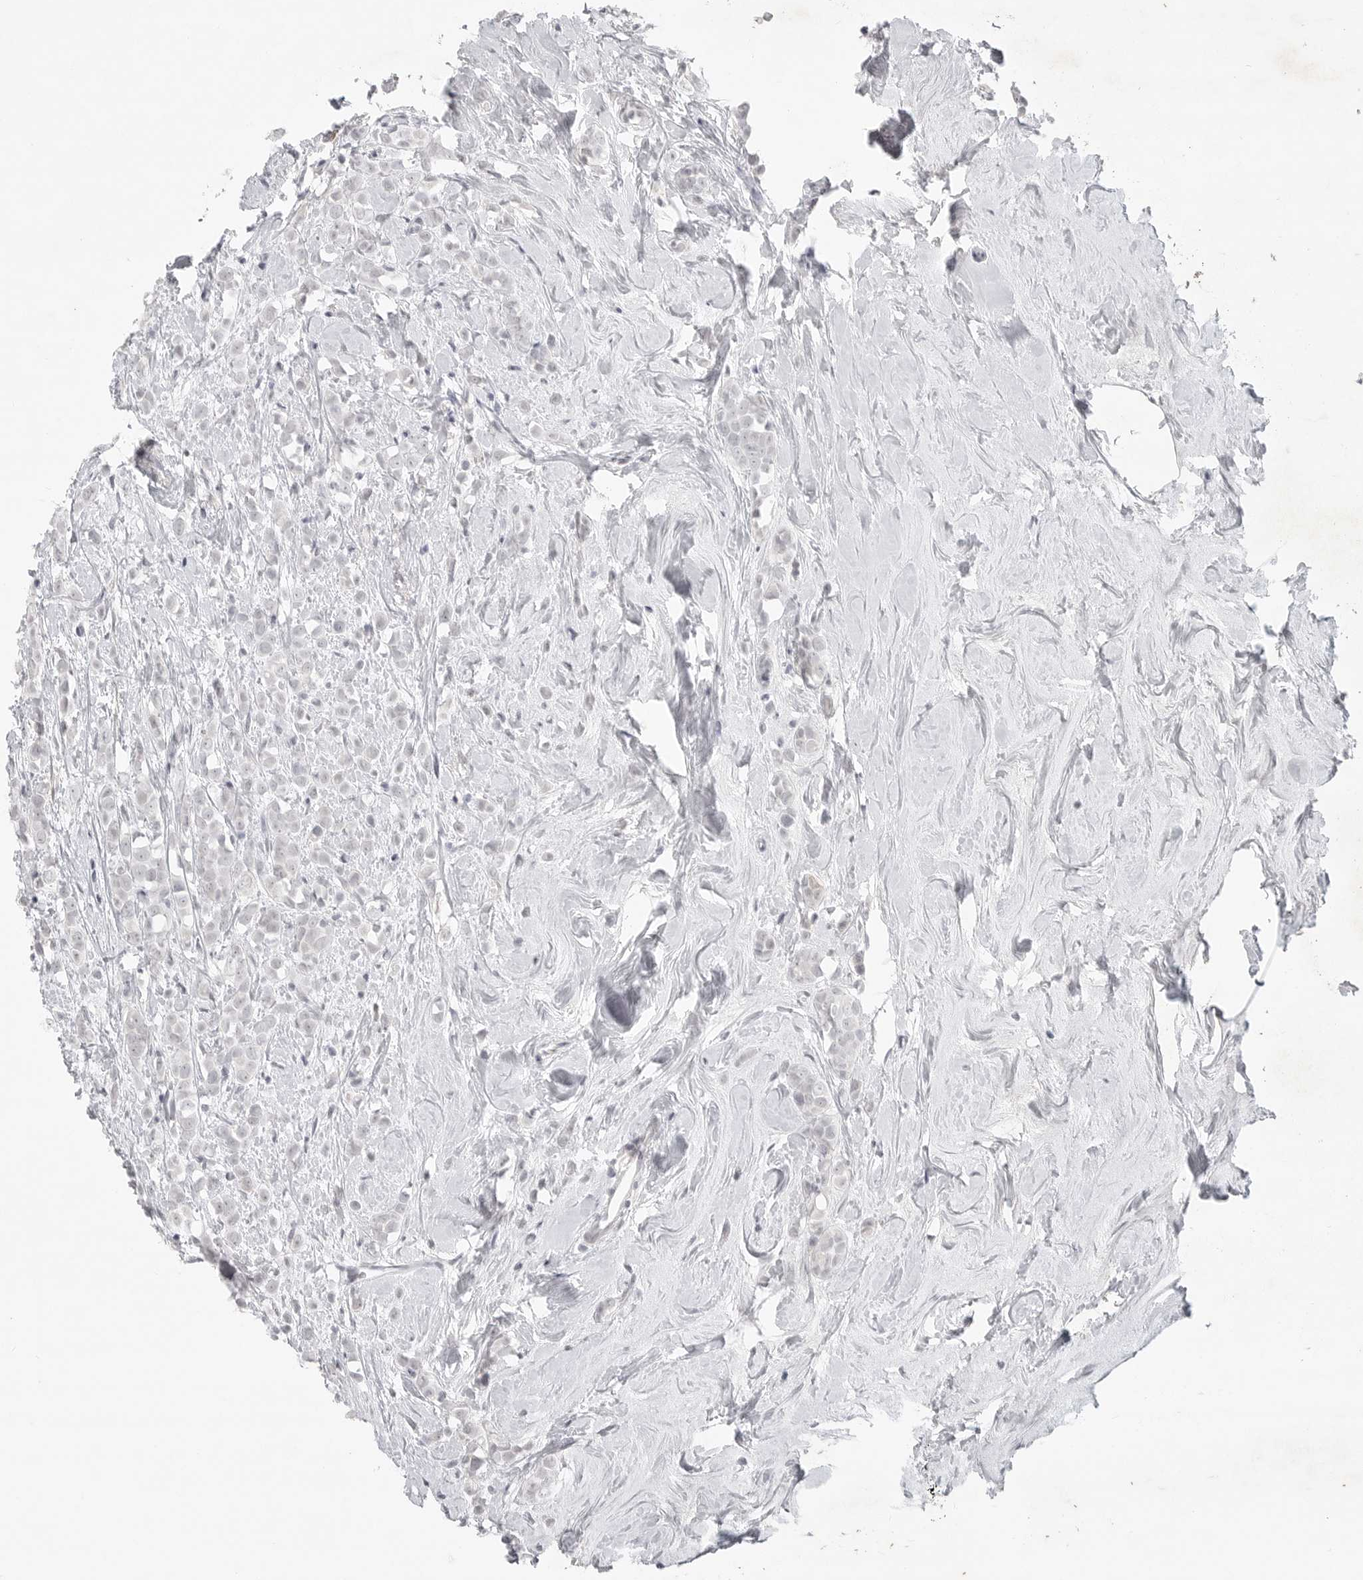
{"staining": {"intensity": "negative", "quantity": "none", "location": "none"}, "tissue": "breast cancer", "cell_type": "Tumor cells", "image_type": "cancer", "snomed": [{"axis": "morphology", "description": "Lobular carcinoma"}, {"axis": "topography", "description": "Breast"}], "caption": "Immunohistochemistry histopathology image of neoplastic tissue: human breast cancer stained with DAB reveals no significant protein positivity in tumor cells. (DAB (3,3'-diaminobenzidine) immunohistochemistry (IHC), high magnification).", "gene": "TCTN3", "patient": {"sex": "female", "age": 47}}